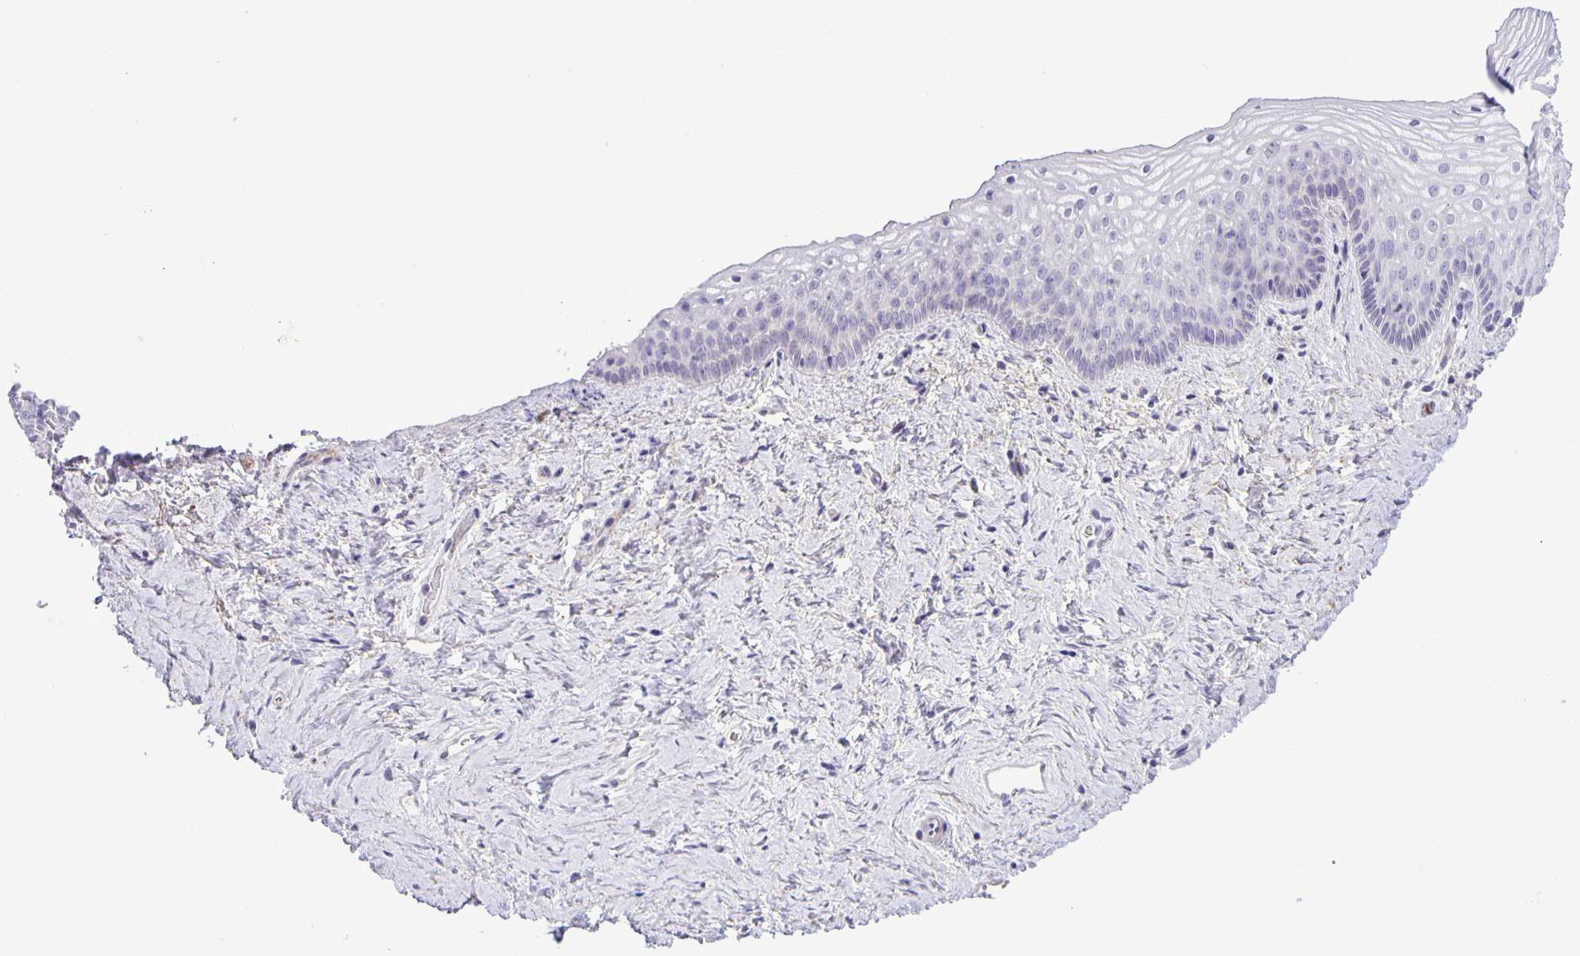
{"staining": {"intensity": "negative", "quantity": "none", "location": "none"}, "tissue": "vagina", "cell_type": "Squamous epithelial cells", "image_type": "normal", "snomed": [{"axis": "morphology", "description": "Normal tissue, NOS"}, {"axis": "topography", "description": "Vagina"}], "caption": "An immunohistochemistry photomicrograph of normal vagina is shown. There is no staining in squamous epithelial cells of vagina.", "gene": "ADCK1", "patient": {"sex": "female", "age": 45}}